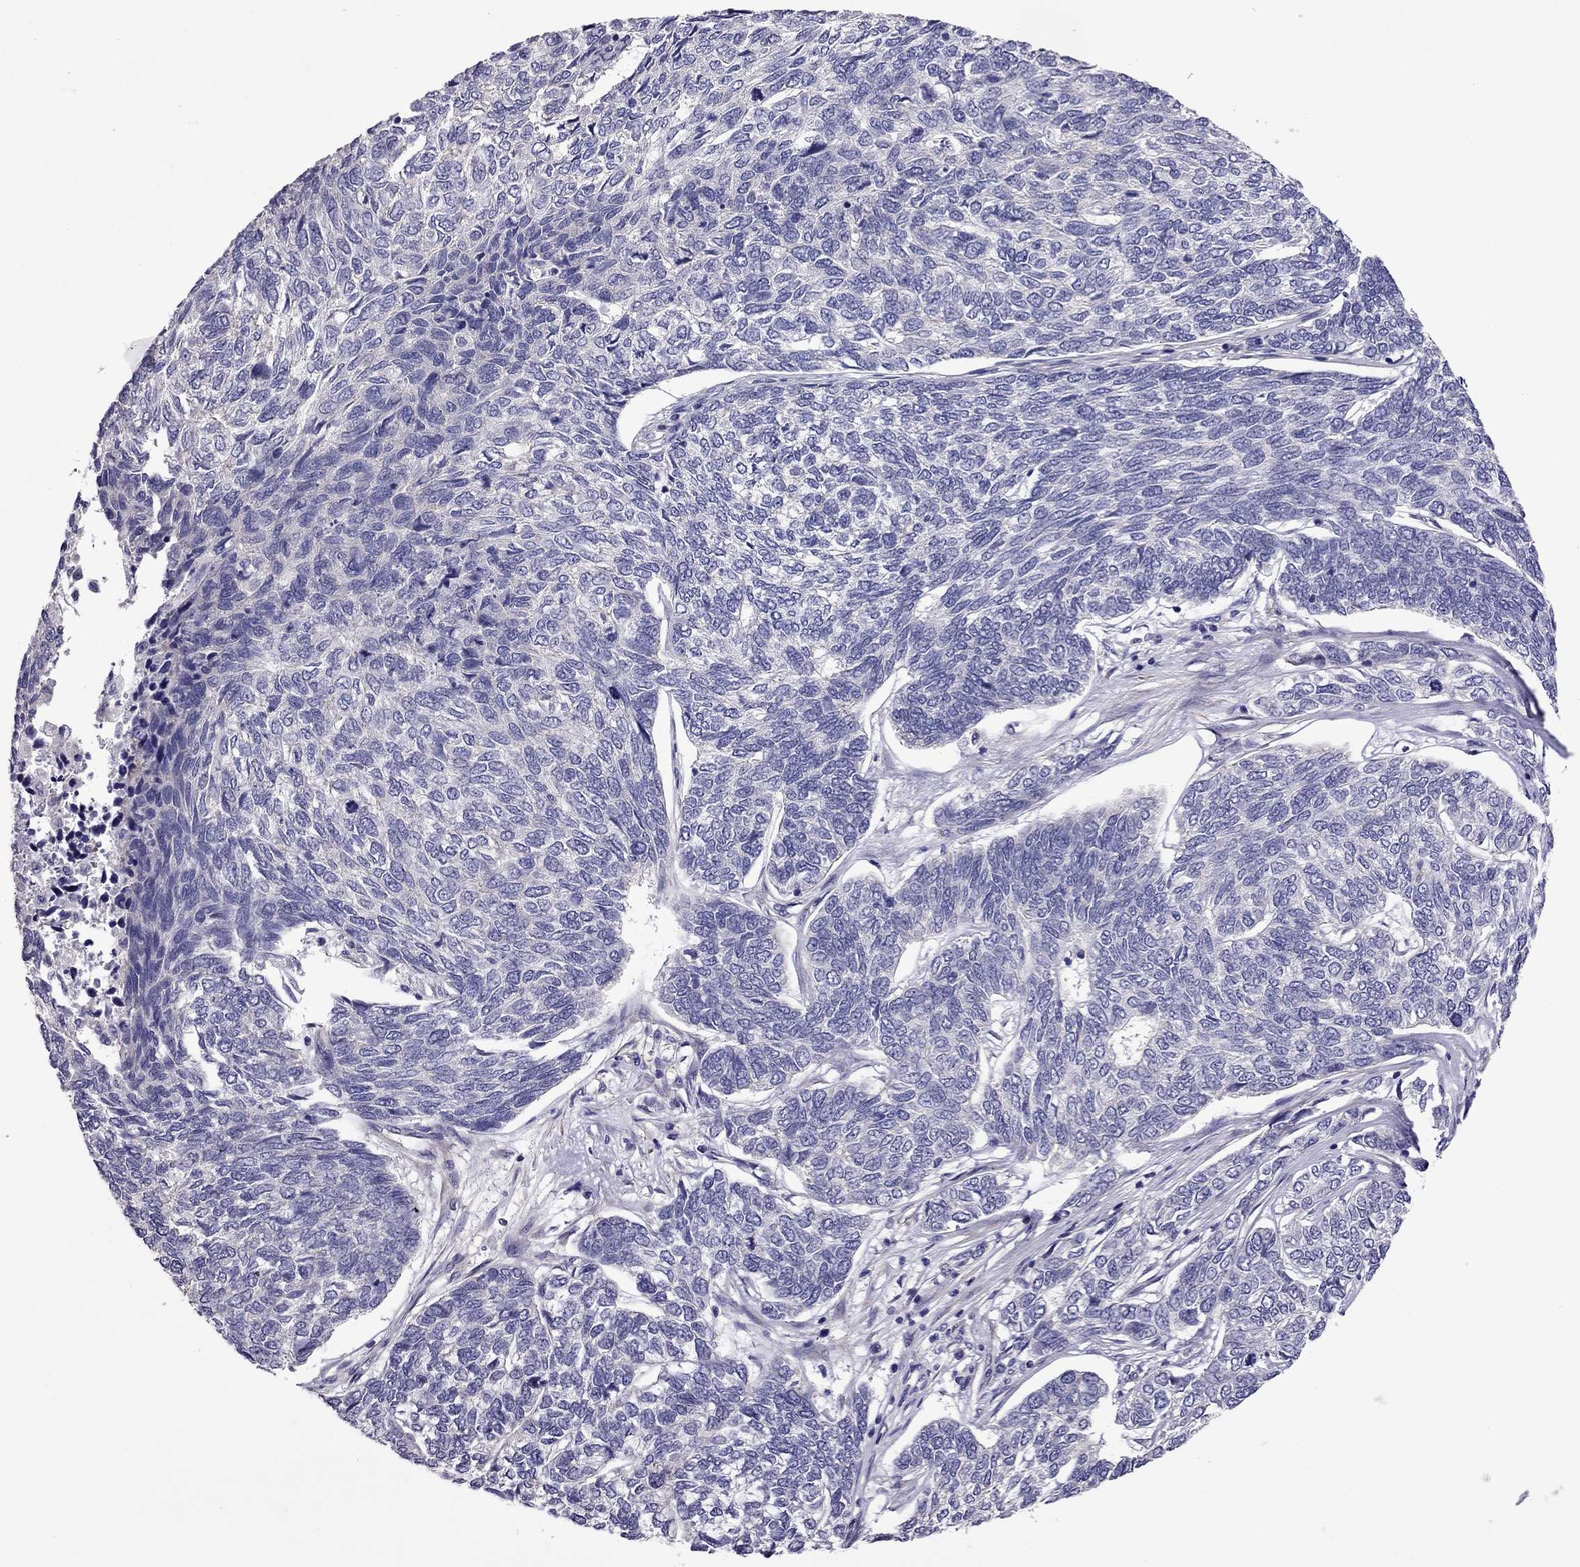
{"staining": {"intensity": "negative", "quantity": "none", "location": "none"}, "tissue": "skin cancer", "cell_type": "Tumor cells", "image_type": "cancer", "snomed": [{"axis": "morphology", "description": "Basal cell carcinoma"}, {"axis": "topography", "description": "Skin"}], "caption": "This is a image of immunohistochemistry (IHC) staining of skin basal cell carcinoma, which shows no positivity in tumor cells.", "gene": "SLC16A8", "patient": {"sex": "female", "age": 65}}